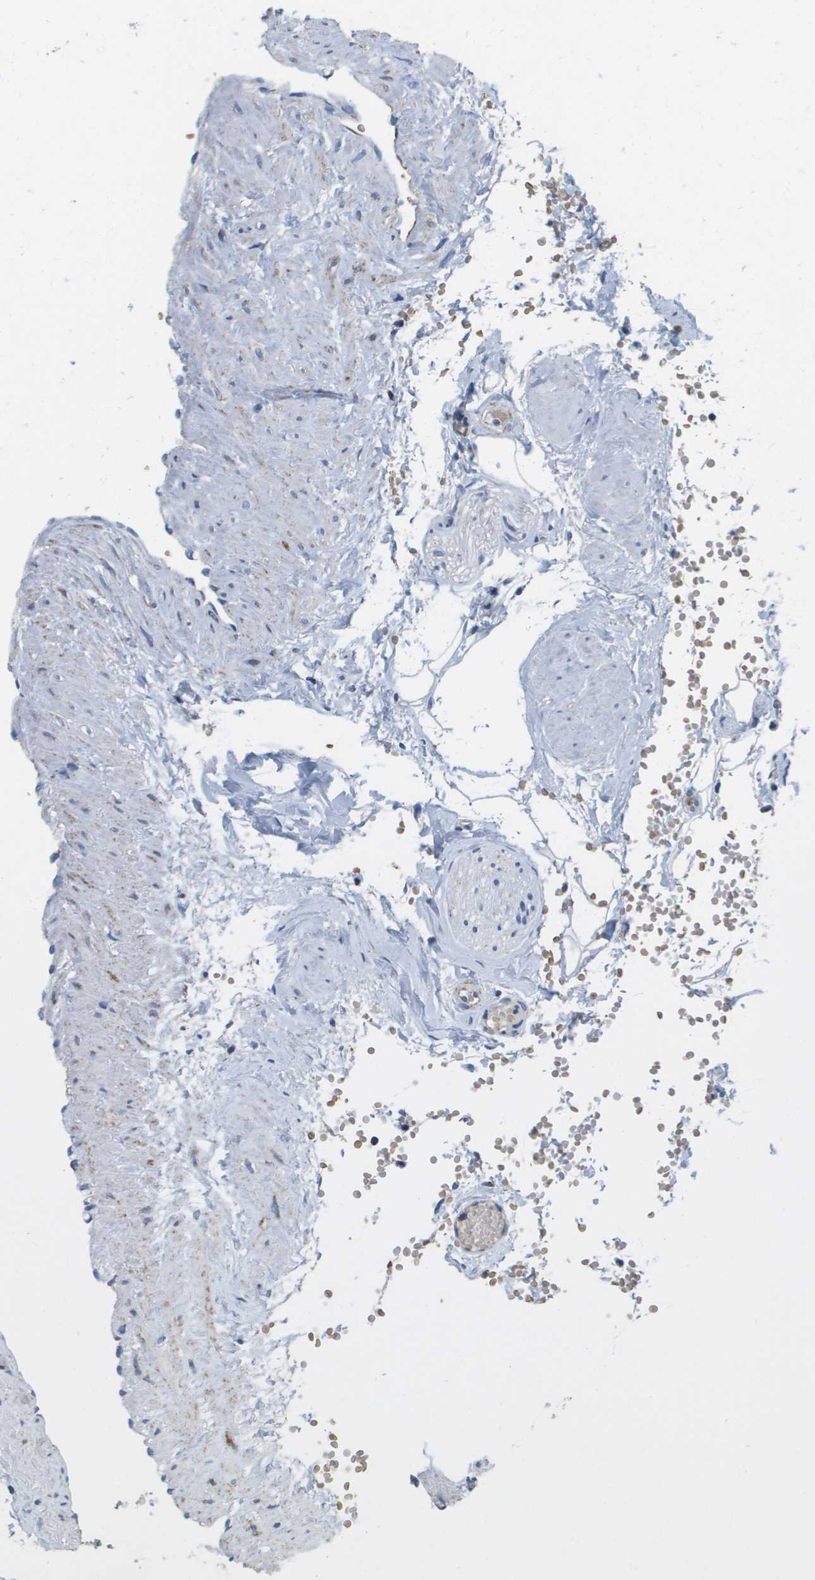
{"staining": {"intensity": "moderate", "quantity": ">75%", "location": "cytoplasmic/membranous"}, "tissue": "prostate cancer", "cell_type": "Tumor cells", "image_type": "cancer", "snomed": [{"axis": "morphology", "description": "Adenocarcinoma, Low grade"}, {"axis": "topography", "description": "Prostate"}], "caption": "This is an image of immunohistochemistry (IHC) staining of prostate cancer, which shows moderate staining in the cytoplasmic/membranous of tumor cells.", "gene": "ATP5F1B", "patient": {"sex": "male", "age": 53}}